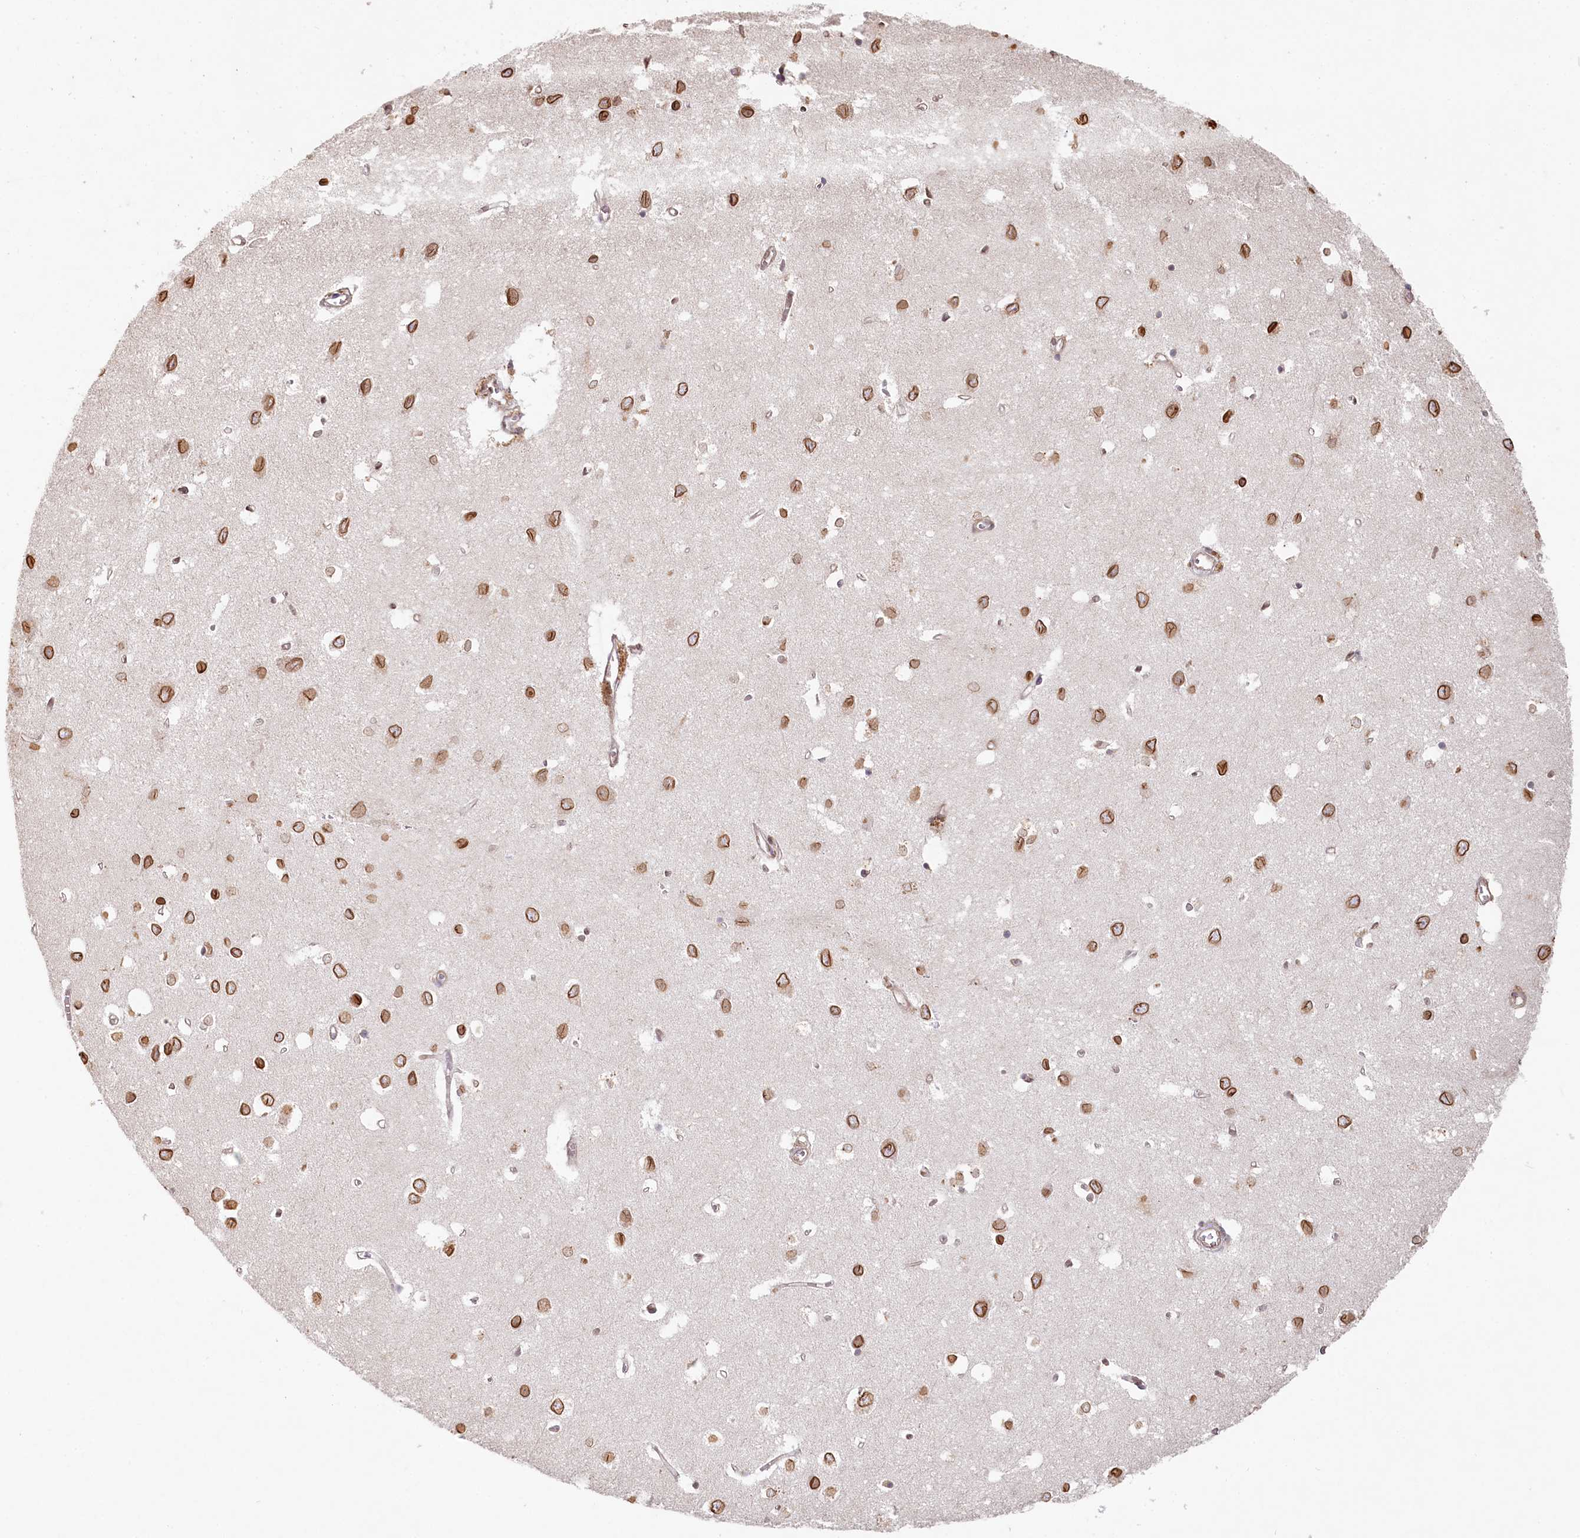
{"staining": {"intensity": "moderate", "quantity": "25%-75%", "location": "cytoplasmic/membranous"}, "tissue": "cerebral cortex", "cell_type": "Endothelial cells", "image_type": "normal", "snomed": [{"axis": "morphology", "description": "Normal tissue, NOS"}, {"axis": "topography", "description": "Cerebral cortex"}], "caption": "Protein staining of normal cerebral cortex shows moderate cytoplasmic/membranous expression in about 25%-75% of endothelial cells. Using DAB (3,3'-diaminobenzidine) (brown) and hematoxylin (blue) stains, captured at high magnification using brightfield microscopy.", "gene": "TCHP", "patient": {"sex": "female", "age": 64}}